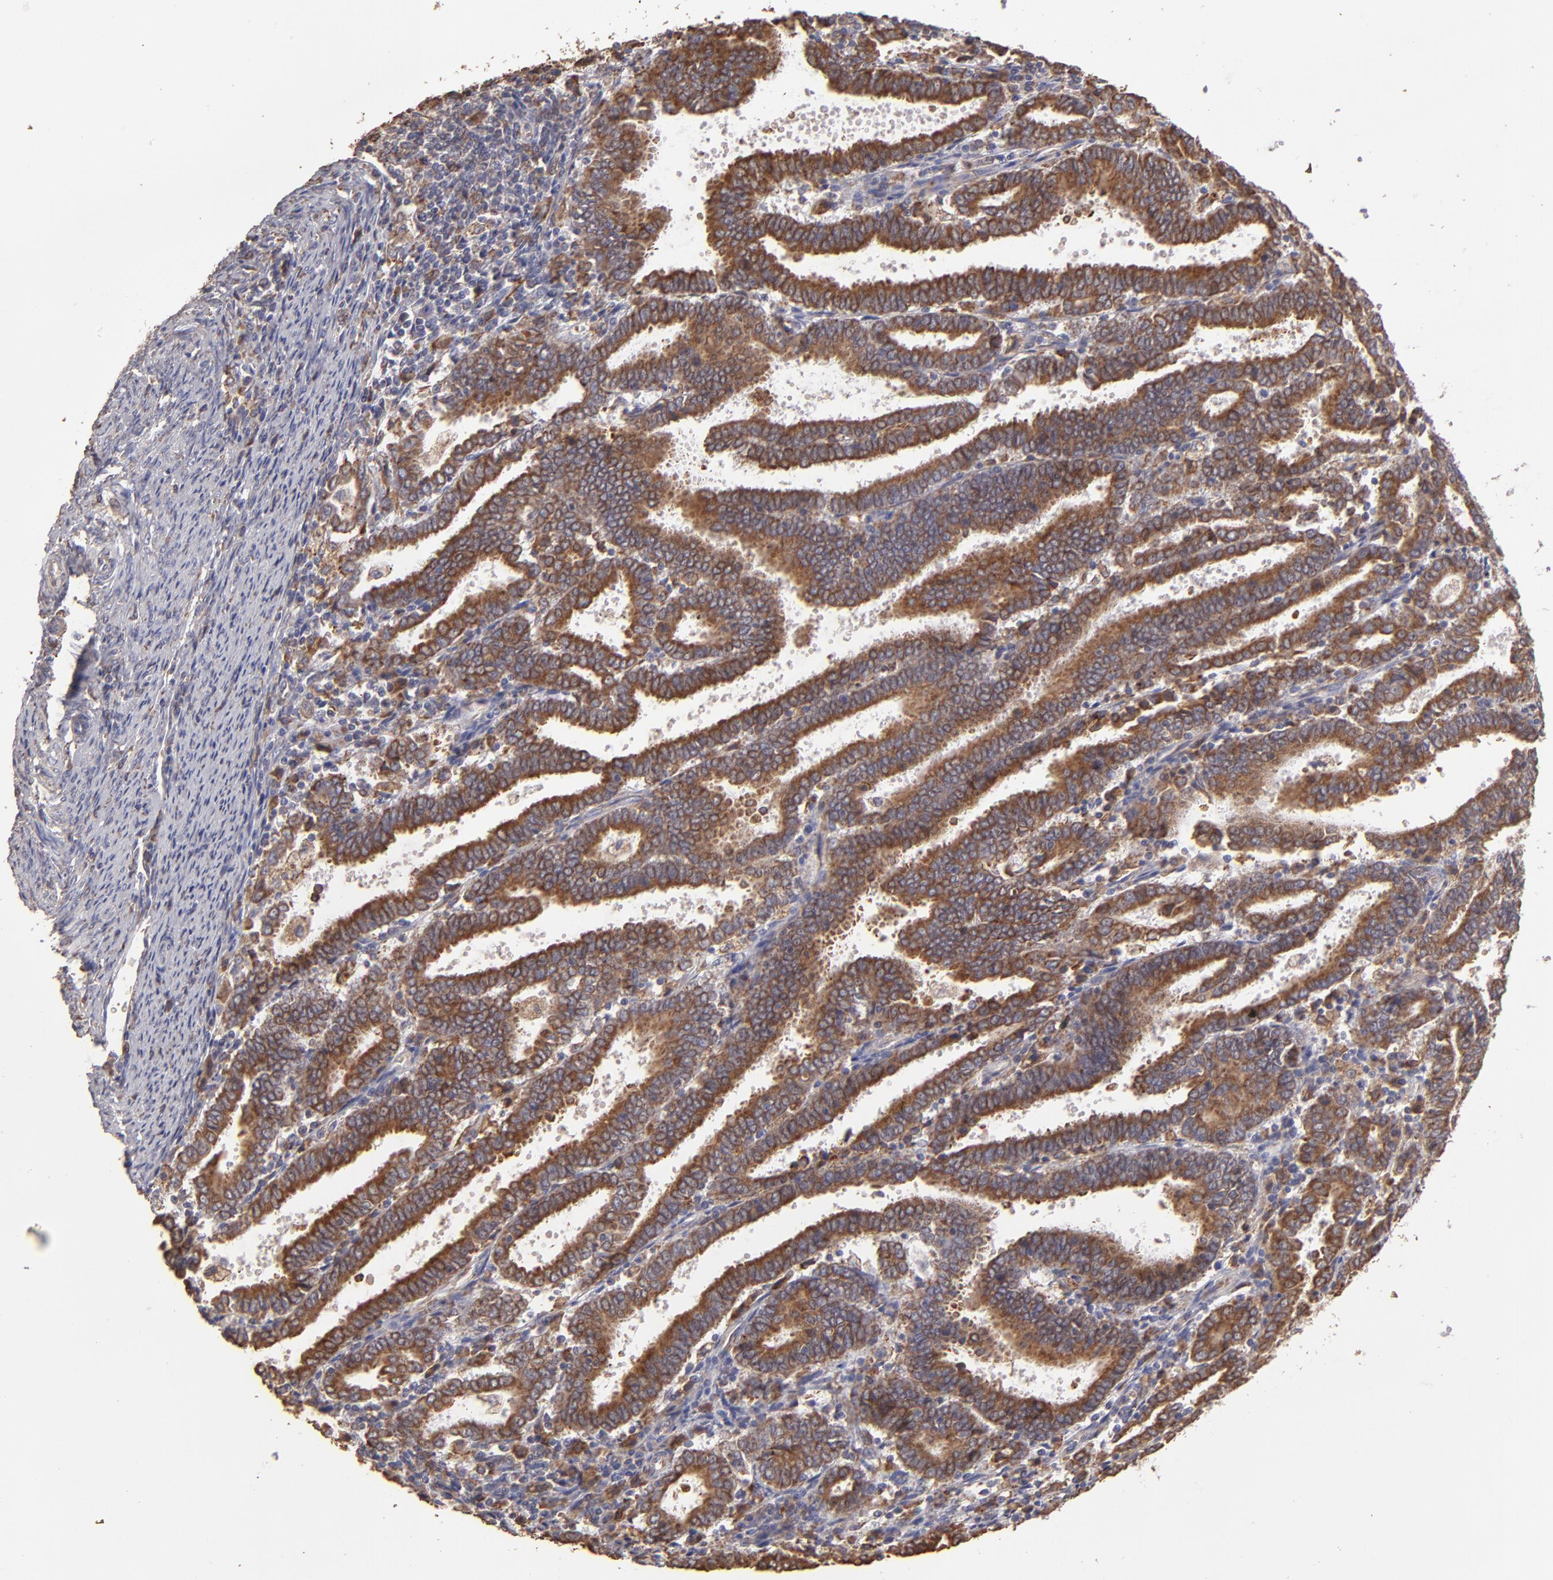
{"staining": {"intensity": "strong", "quantity": ">75%", "location": "cytoplasmic/membranous"}, "tissue": "endometrial cancer", "cell_type": "Tumor cells", "image_type": "cancer", "snomed": [{"axis": "morphology", "description": "Adenocarcinoma, NOS"}, {"axis": "topography", "description": "Uterus"}], "caption": "Protein expression analysis of endometrial adenocarcinoma exhibits strong cytoplasmic/membranous positivity in approximately >75% of tumor cells.", "gene": "CALR", "patient": {"sex": "female", "age": 83}}